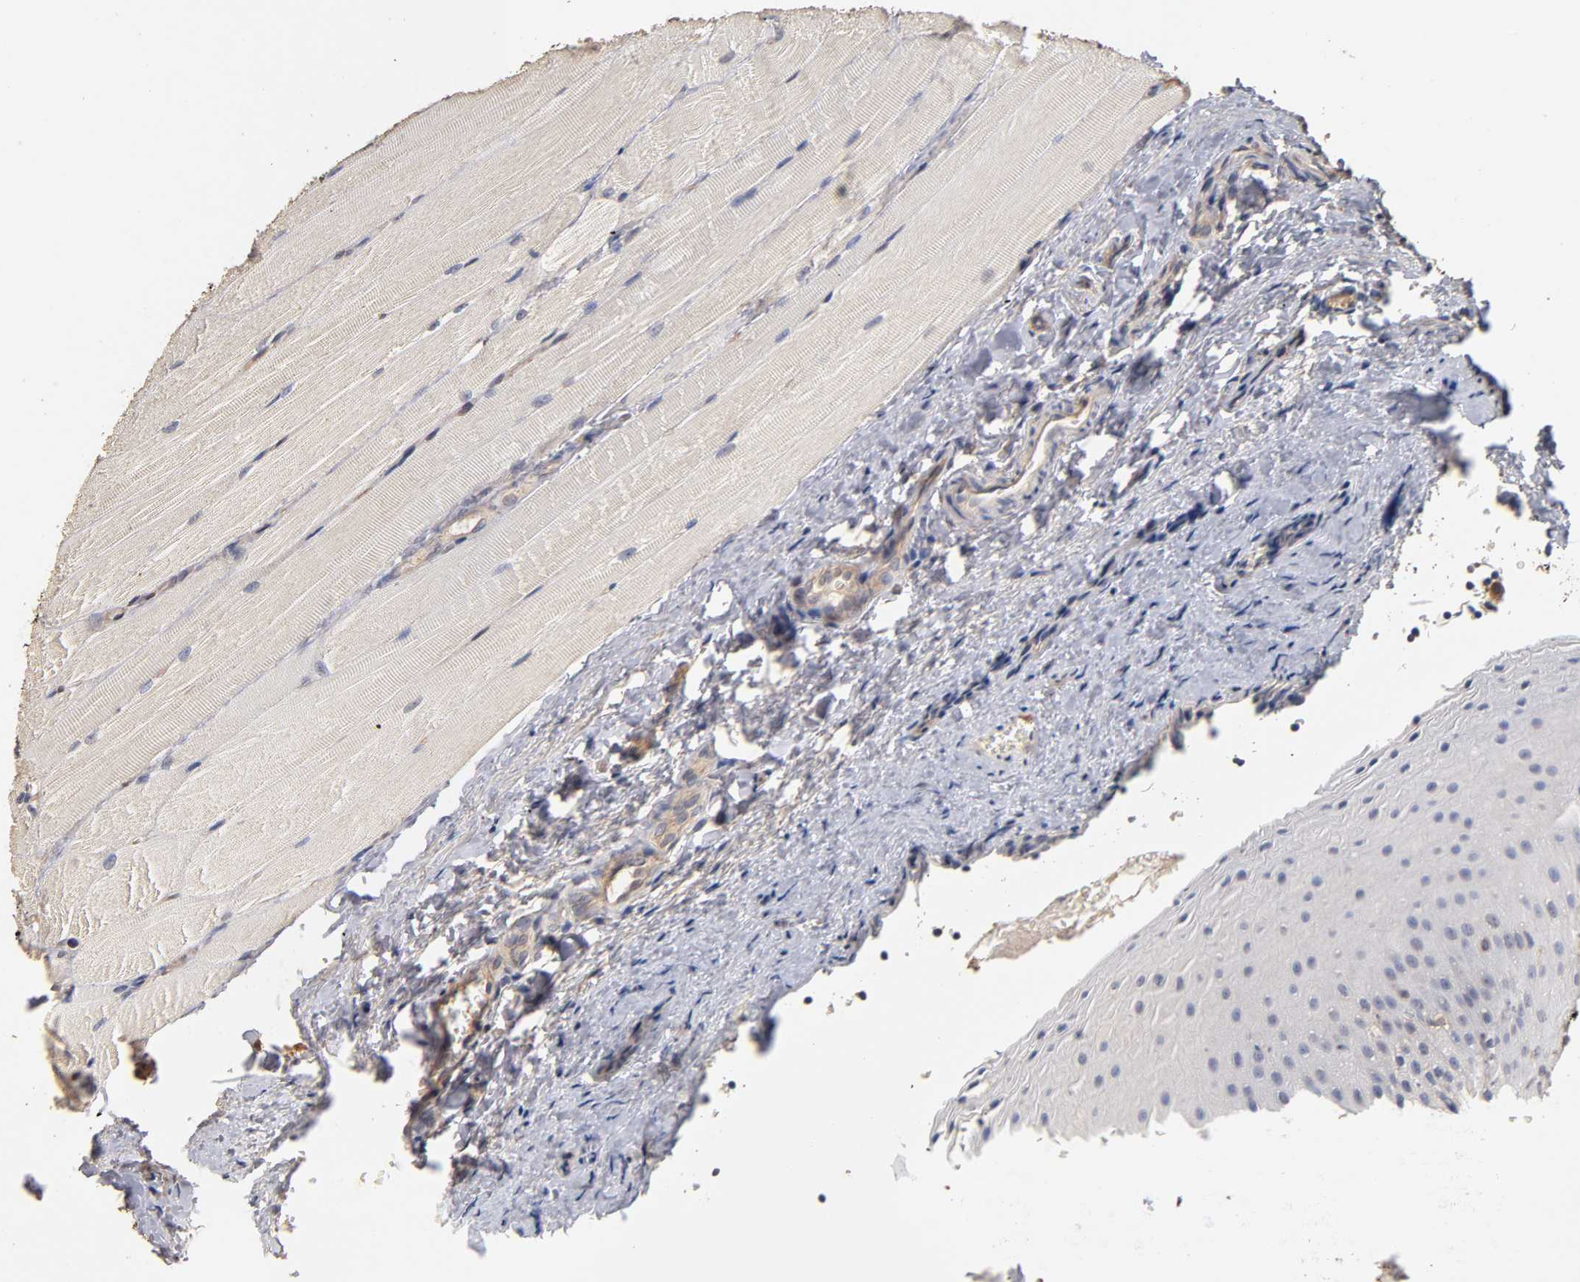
{"staining": {"intensity": "negative", "quantity": "none", "location": "none"}, "tissue": "oral mucosa", "cell_type": "Squamous epithelial cells", "image_type": "normal", "snomed": [{"axis": "morphology", "description": "Normal tissue, NOS"}, {"axis": "topography", "description": "Oral tissue"}], "caption": "The histopathology image shows no staining of squamous epithelial cells in normal oral mucosa.", "gene": "VSIG4", "patient": {"sex": "male", "age": 20}}